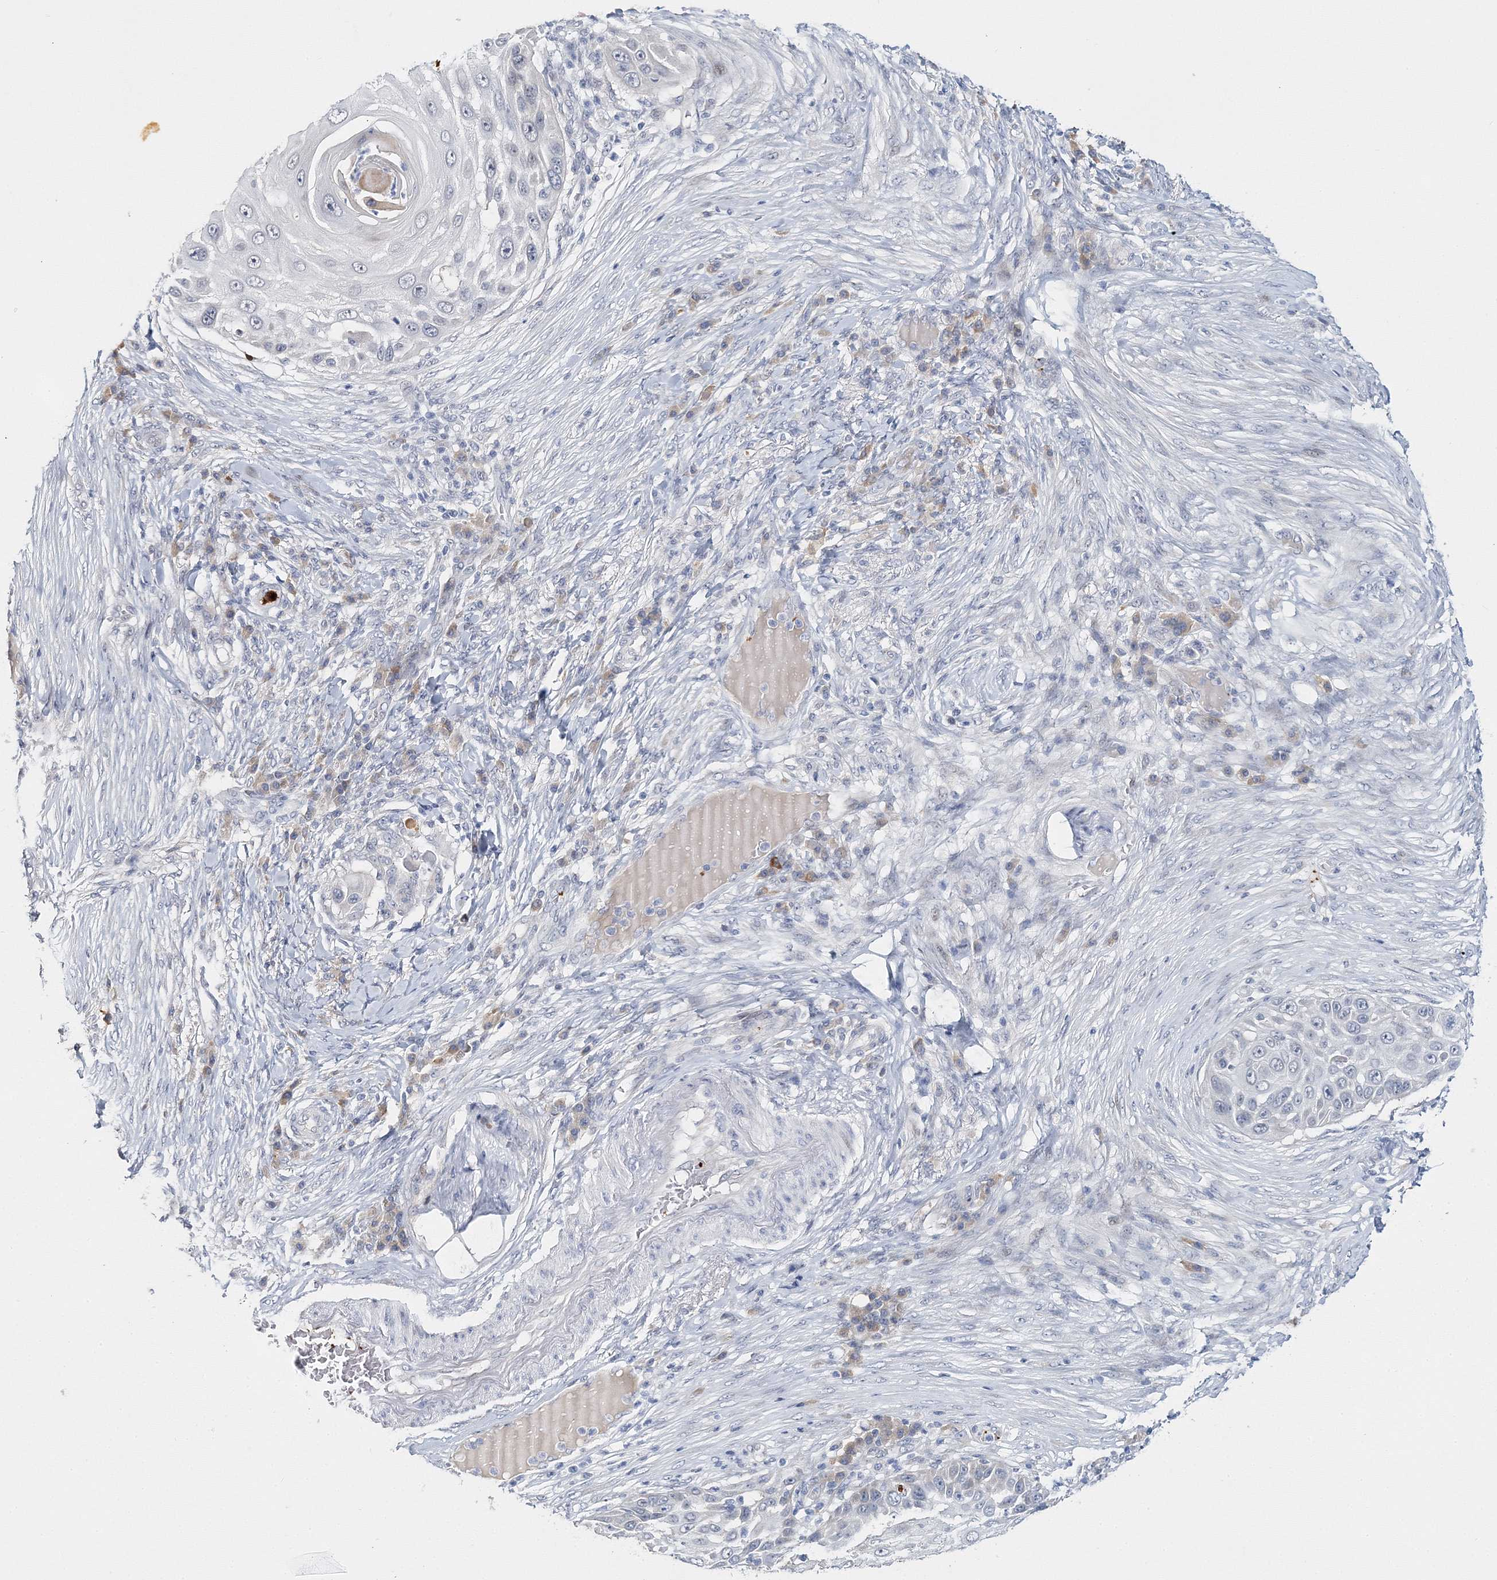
{"staining": {"intensity": "negative", "quantity": "none", "location": "none"}, "tissue": "skin cancer", "cell_type": "Tumor cells", "image_type": "cancer", "snomed": [{"axis": "morphology", "description": "Squamous cell carcinoma, NOS"}, {"axis": "topography", "description": "Skin"}], "caption": "Skin cancer (squamous cell carcinoma) stained for a protein using immunohistochemistry demonstrates no positivity tumor cells.", "gene": "MYOZ2", "patient": {"sex": "female", "age": 44}}